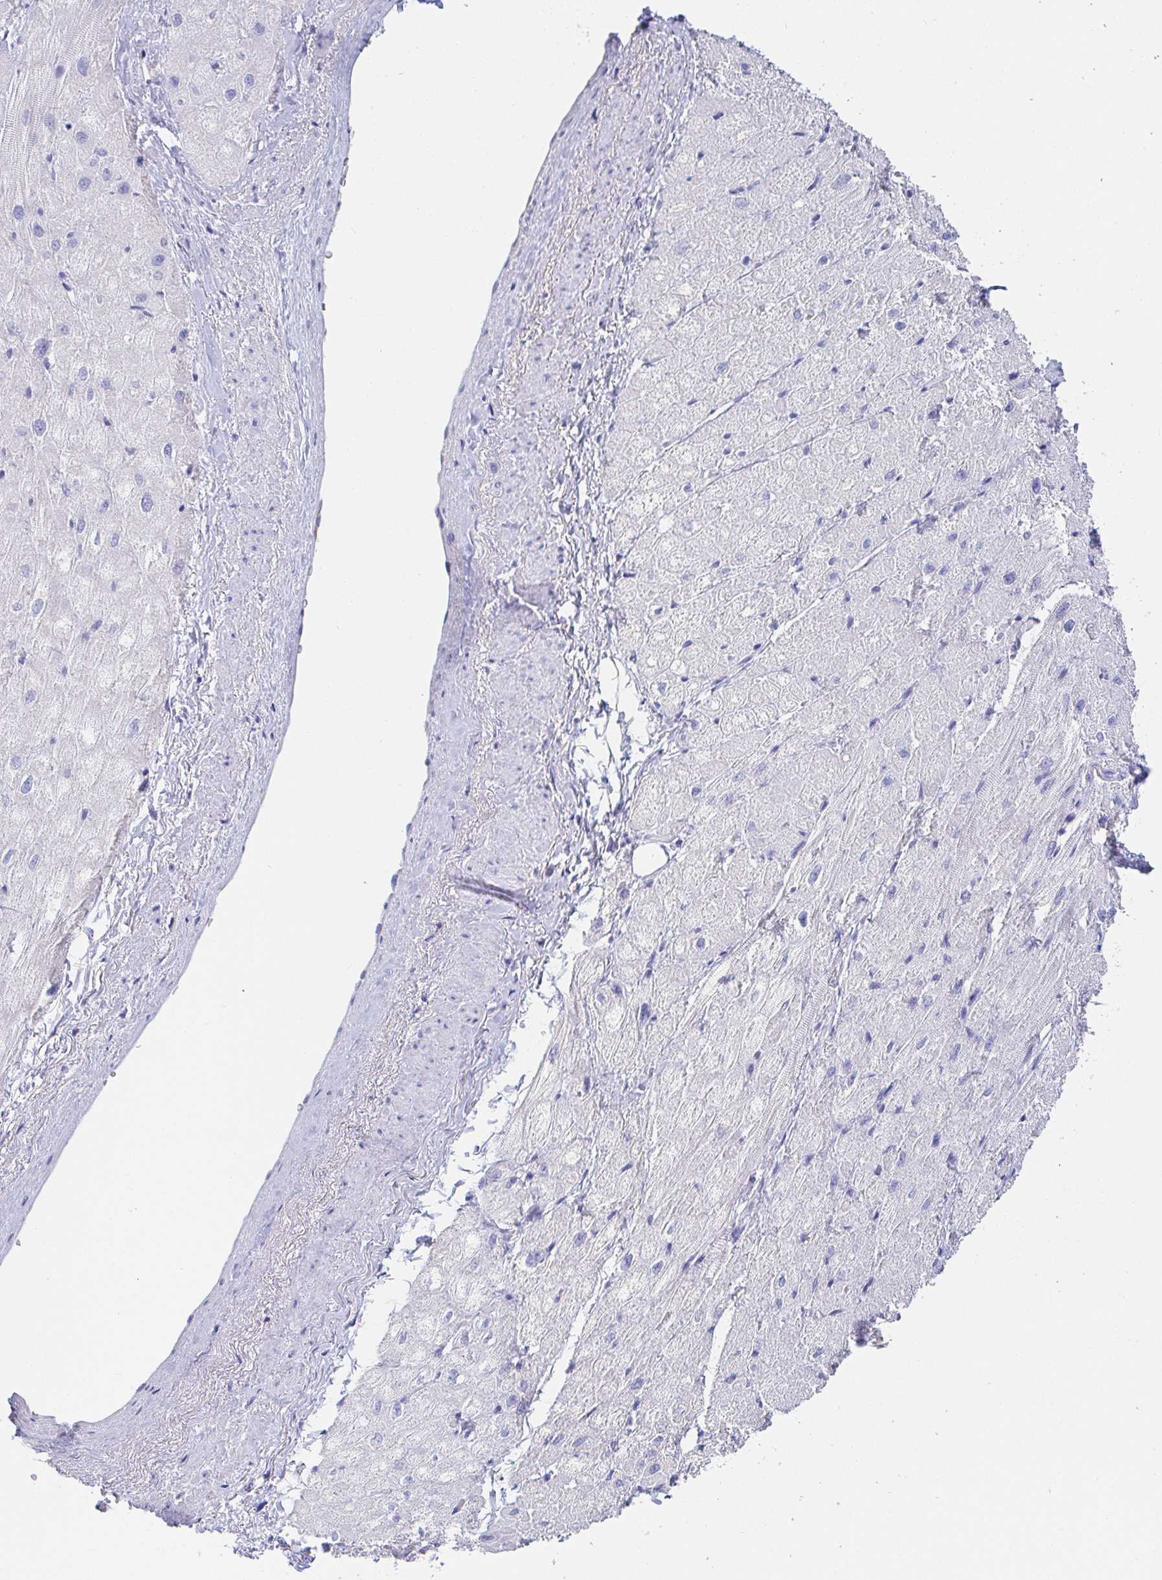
{"staining": {"intensity": "negative", "quantity": "none", "location": "none"}, "tissue": "heart muscle", "cell_type": "Cardiomyocytes", "image_type": "normal", "snomed": [{"axis": "morphology", "description": "Normal tissue, NOS"}, {"axis": "topography", "description": "Heart"}], "caption": "Cardiomyocytes show no significant positivity in benign heart muscle.", "gene": "PDE6B", "patient": {"sex": "male", "age": 62}}